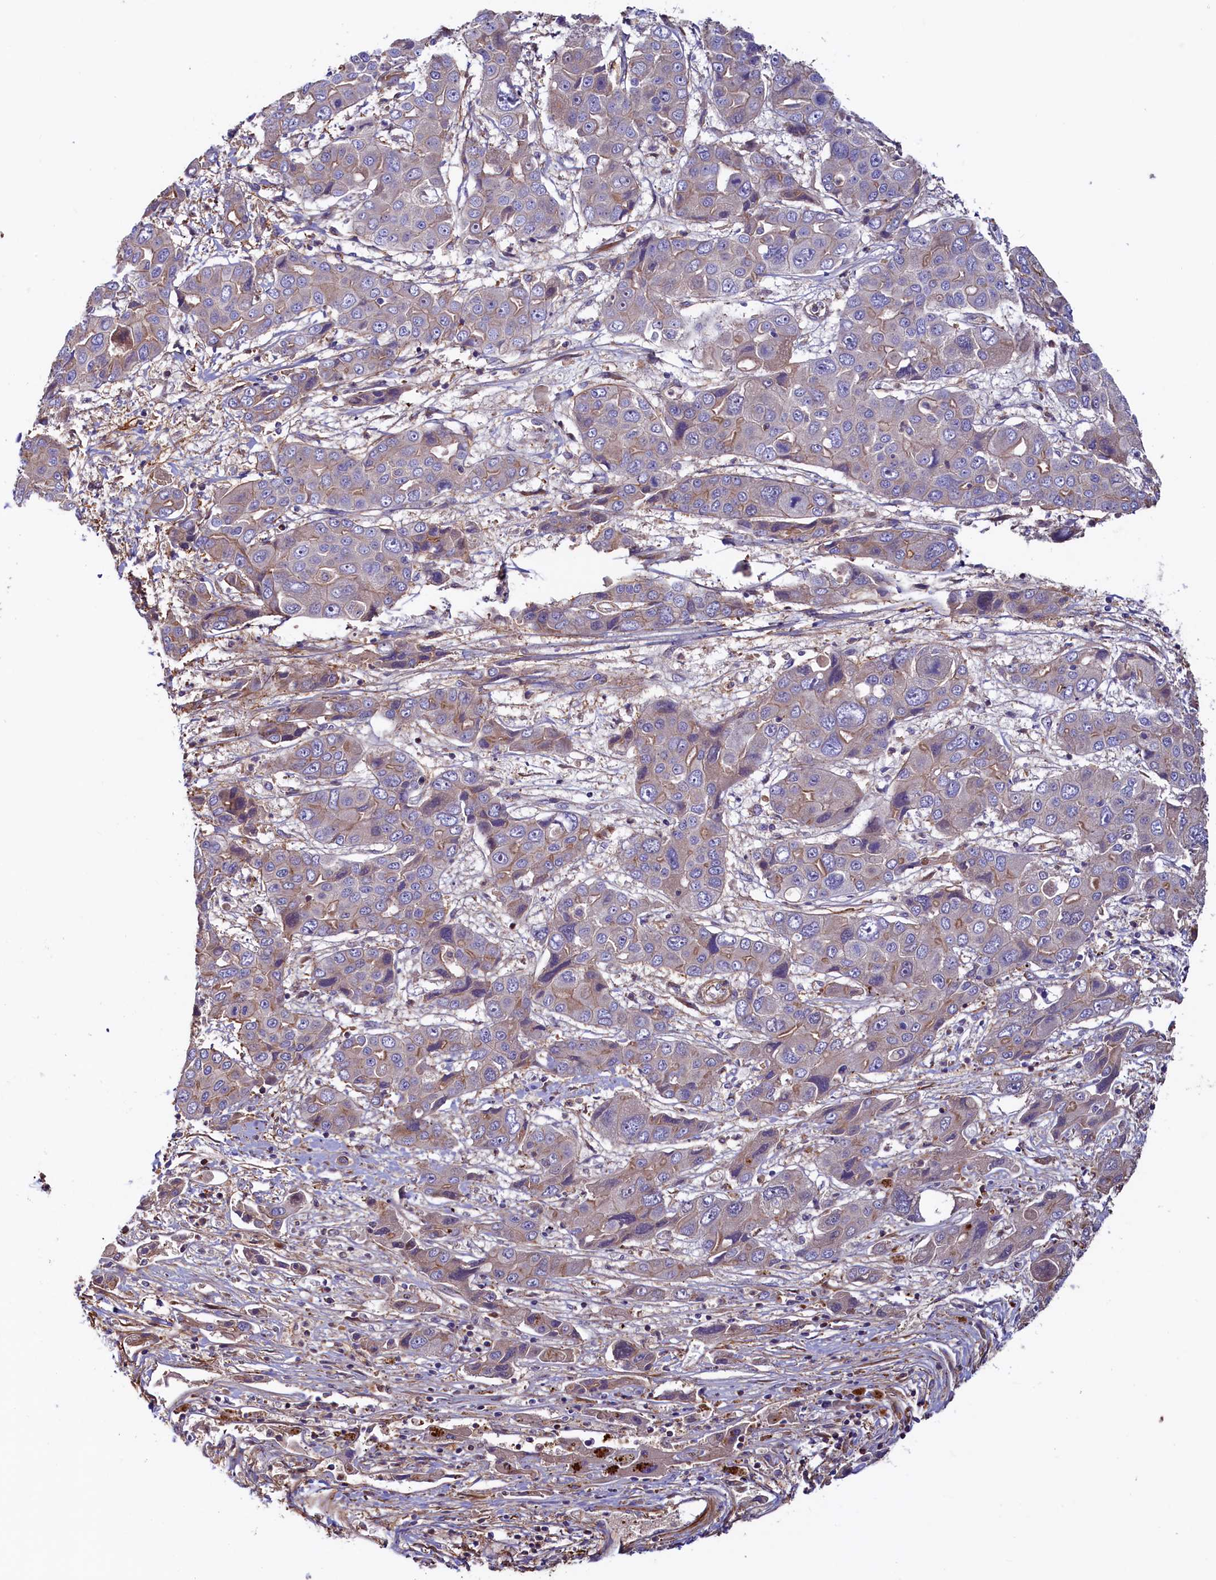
{"staining": {"intensity": "weak", "quantity": "<25%", "location": "cytoplasmic/membranous"}, "tissue": "liver cancer", "cell_type": "Tumor cells", "image_type": "cancer", "snomed": [{"axis": "morphology", "description": "Cholangiocarcinoma"}, {"axis": "topography", "description": "Liver"}], "caption": "An image of human liver cancer is negative for staining in tumor cells.", "gene": "DUOXA1", "patient": {"sex": "male", "age": 67}}